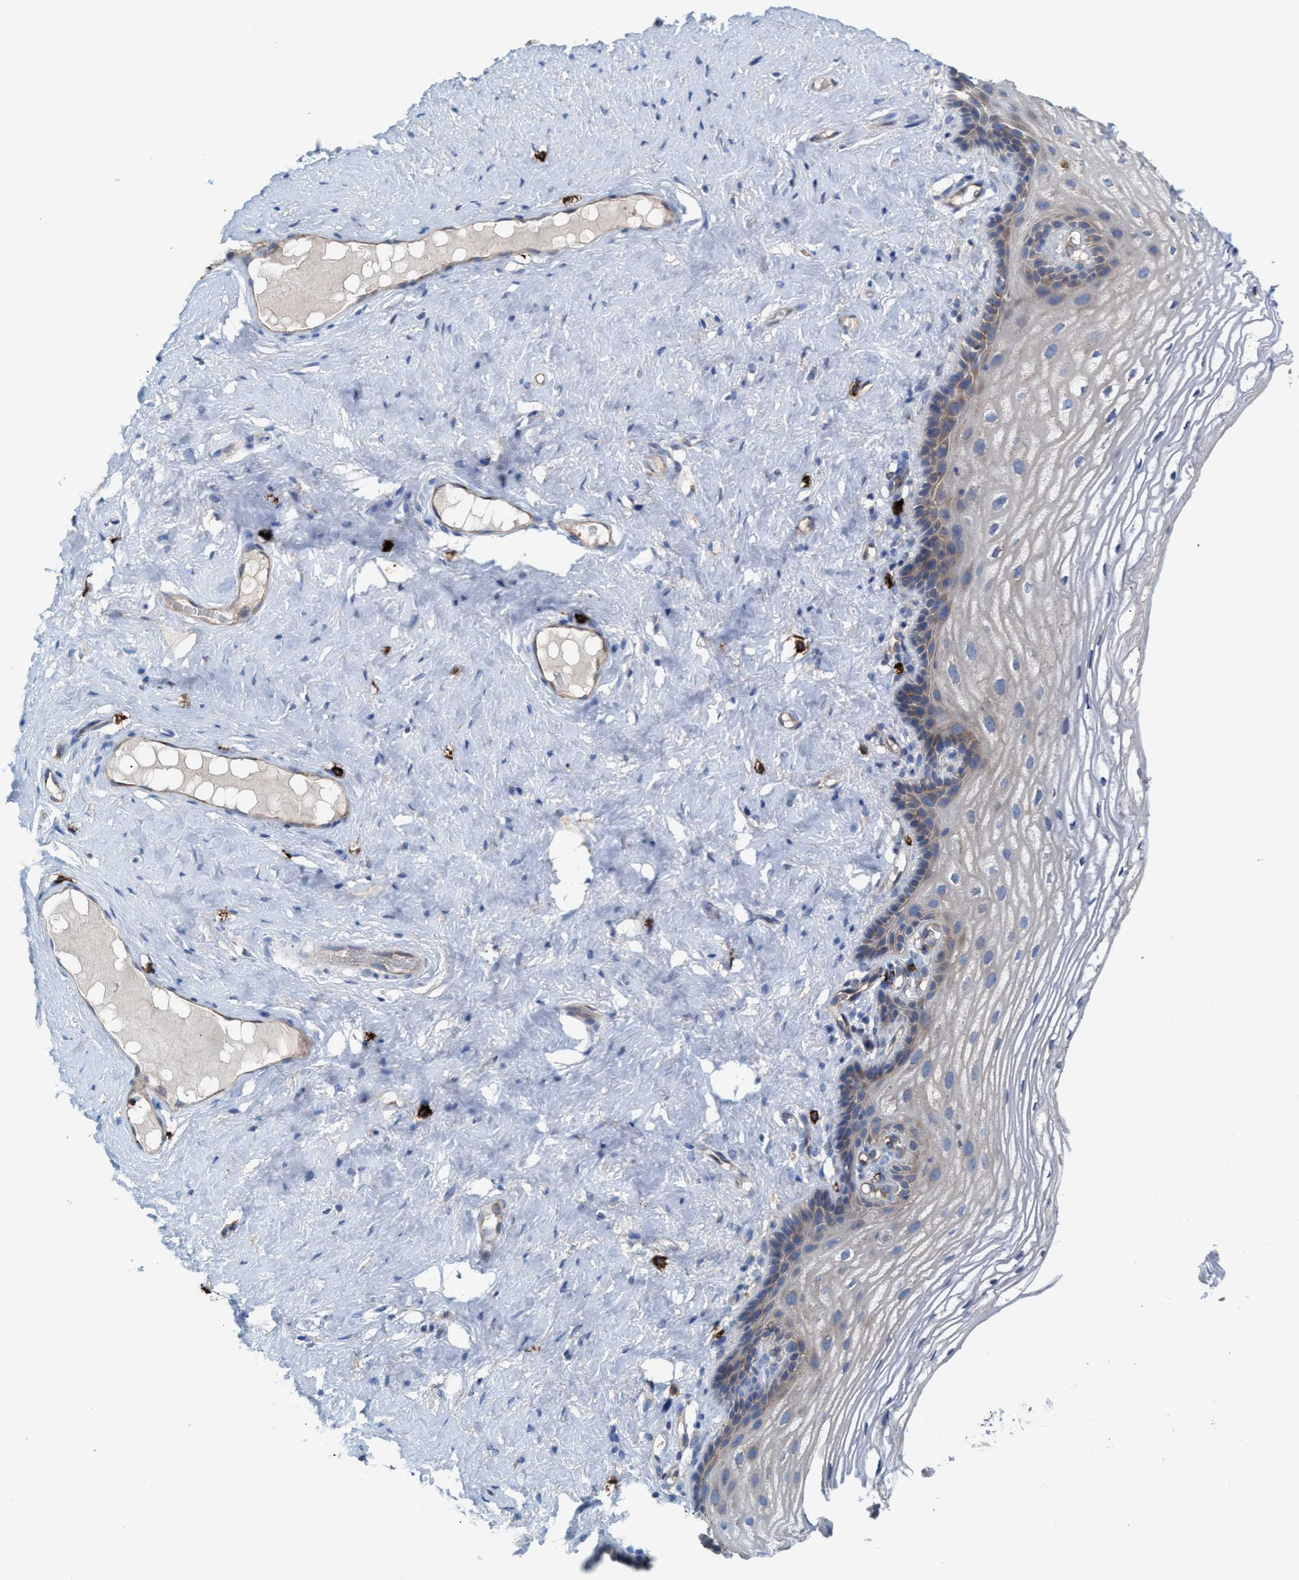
{"staining": {"intensity": "moderate", "quantity": "25%-75%", "location": "cytoplasmic/membranous"}, "tissue": "vagina", "cell_type": "Squamous epithelial cells", "image_type": "normal", "snomed": [{"axis": "morphology", "description": "Normal tissue, NOS"}, {"axis": "morphology", "description": "Adenocarcinoma, NOS"}, {"axis": "topography", "description": "Rectum"}, {"axis": "topography", "description": "Vagina"}], "caption": "The image displays immunohistochemical staining of unremarkable vagina. There is moderate cytoplasmic/membranous positivity is seen in about 25%-75% of squamous epithelial cells.", "gene": "NYAP1", "patient": {"sex": "female", "age": 71}}